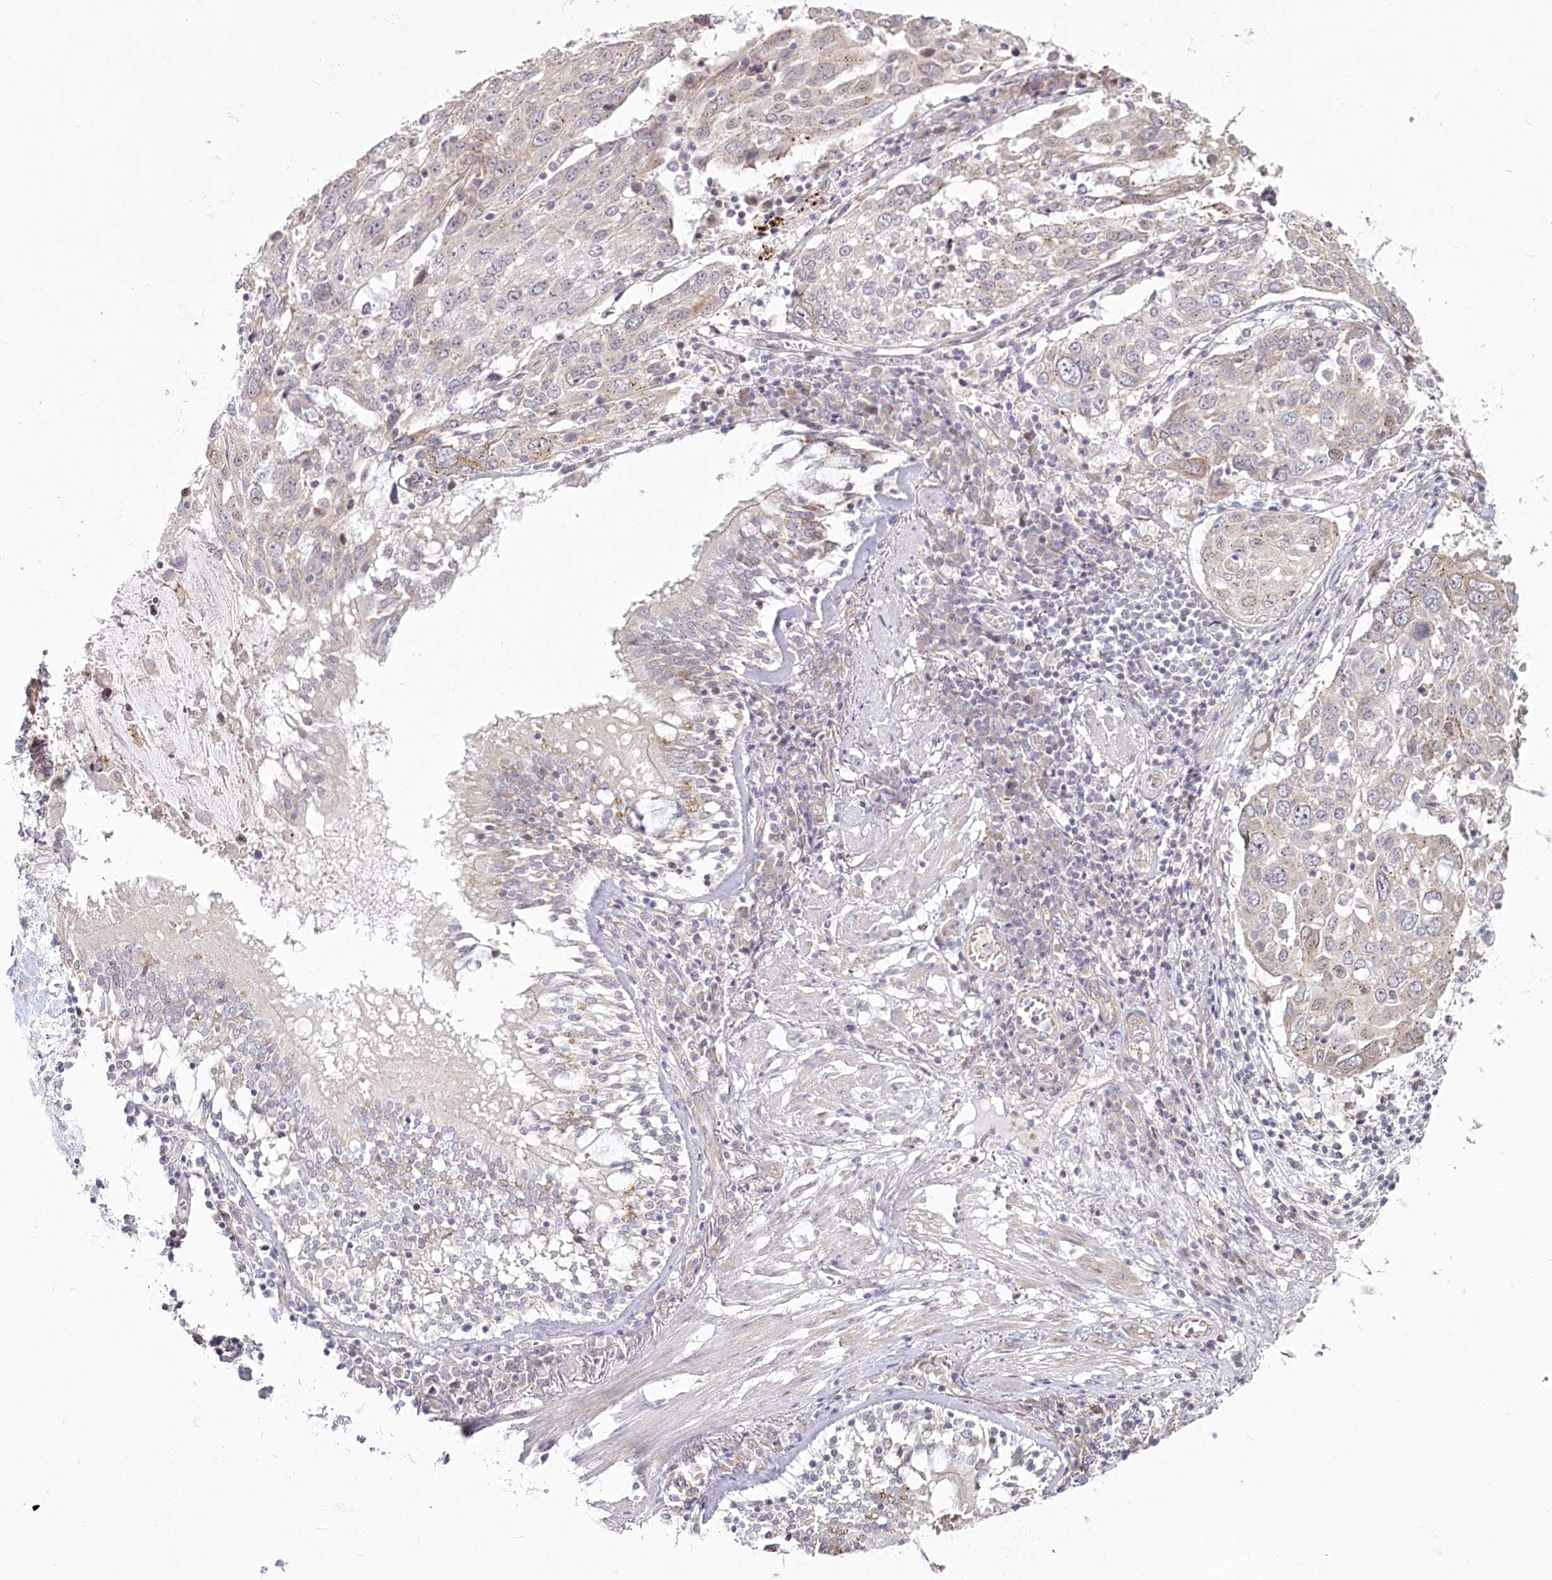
{"staining": {"intensity": "negative", "quantity": "none", "location": "none"}, "tissue": "lung cancer", "cell_type": "Tumor cells", "image_type": "cancer", "snomed": [{"axis": "morphology", "description": "Squamous cell carcinoma, NOS"}, {"axis": "topography", "description": "Lung"}], "caption": "Lung cancer was stained to show a protein in brown. There is no significant staining in tumor cells.", "gene": "SPINK13", "patient": {"sex": "male", "age": 65}}